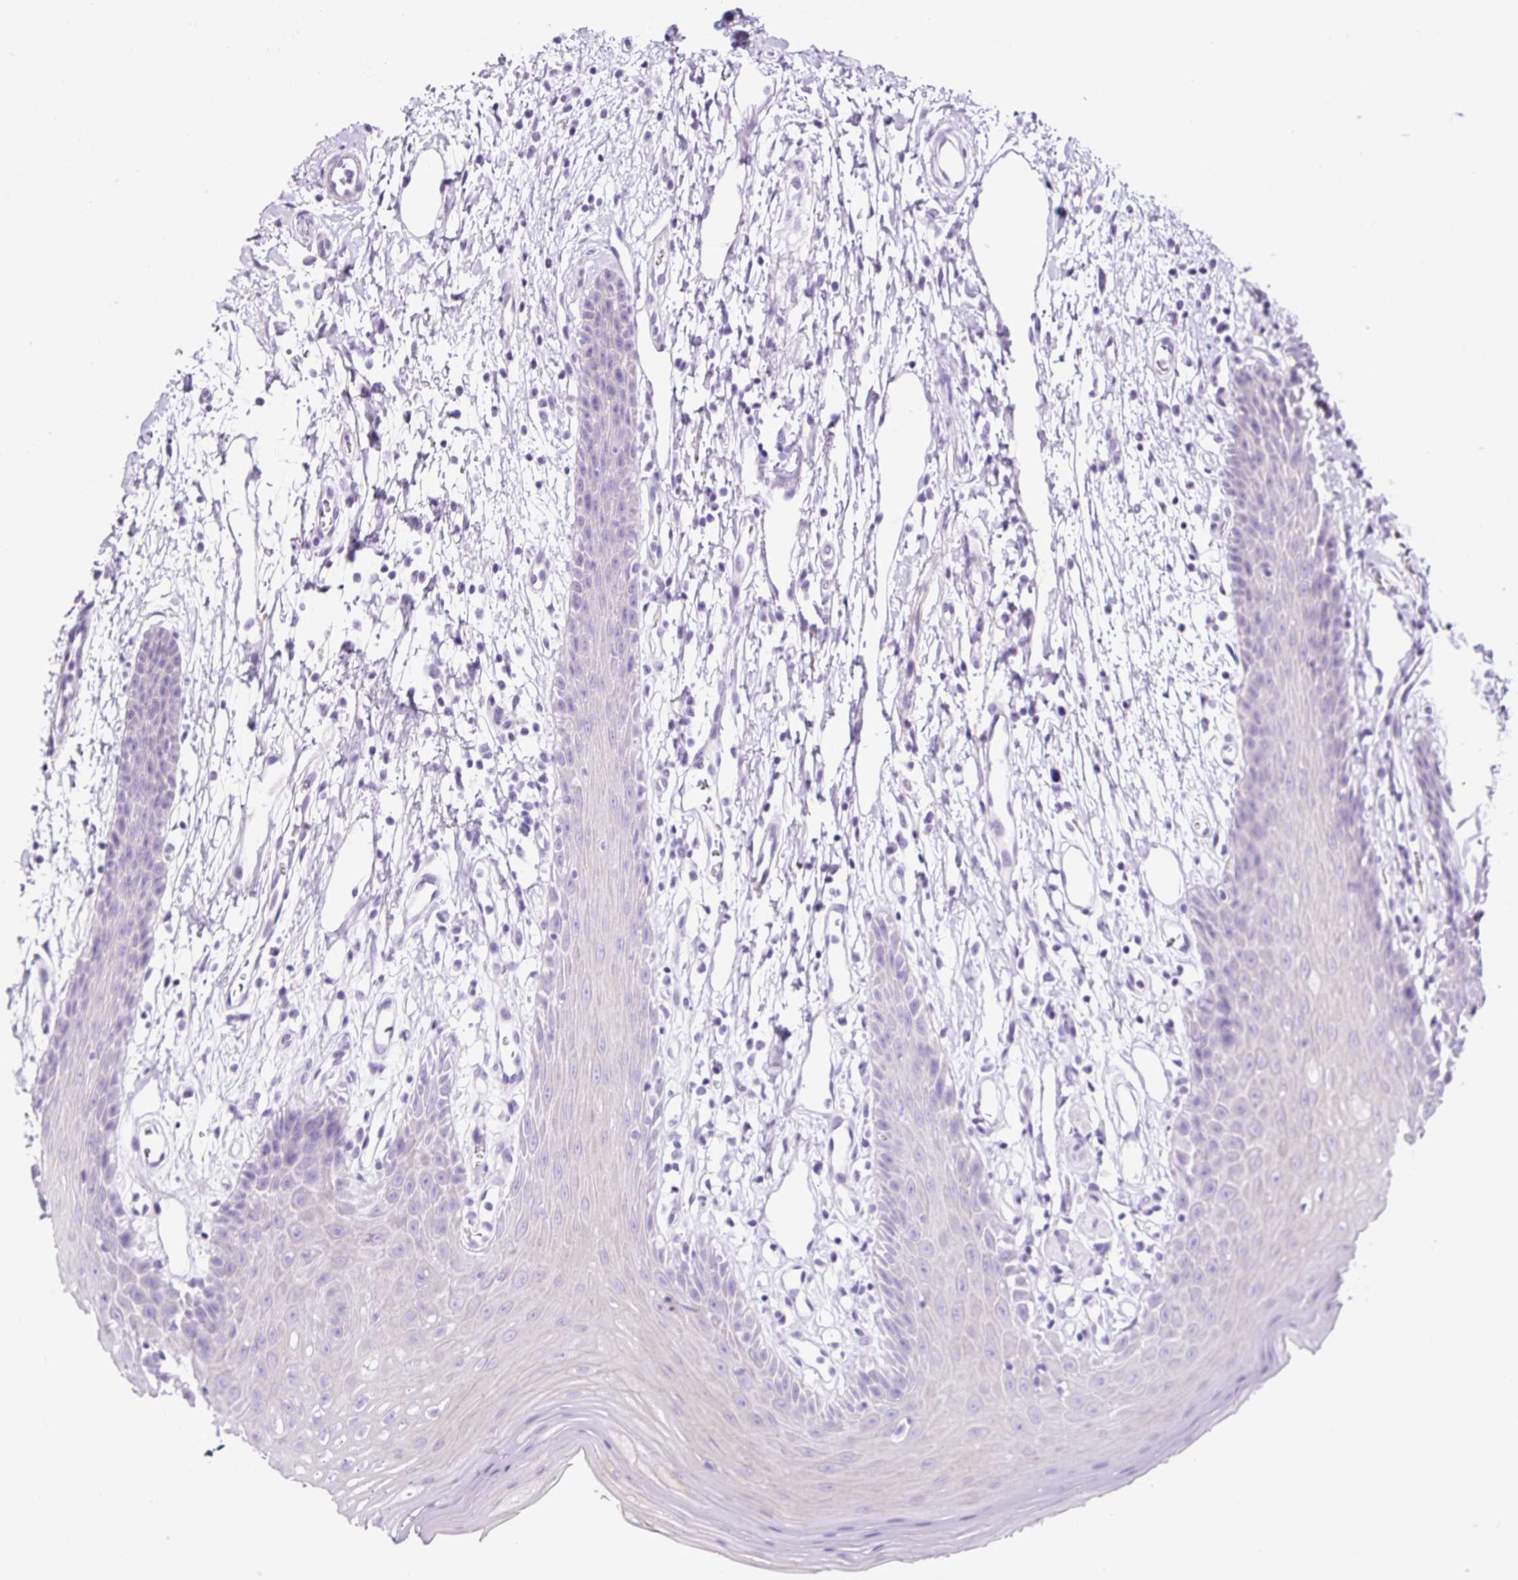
{"staining": {"intensity": "negative", "quantity": "none", "location": "none"}, "tissue": "oral mucosa", "cell_type": "Squamous epithelial cells", "image_type": "normal", "snomed": [{"axis": "morphology", "description": "Normal tissue, NOS"}, {"axis": "topography", "description": "Oral tissue"}, {"axis": "topography", "description": "Tounge, NOS"}], "caption": "Immunohistochemistry image of benign oral mucosa: oral mucosa stained with DAB demonstrates no significant protein positivity in squamous epithelial cells.", "gene": "STOX2", "patient": {"sex": "female", "age": 59}}